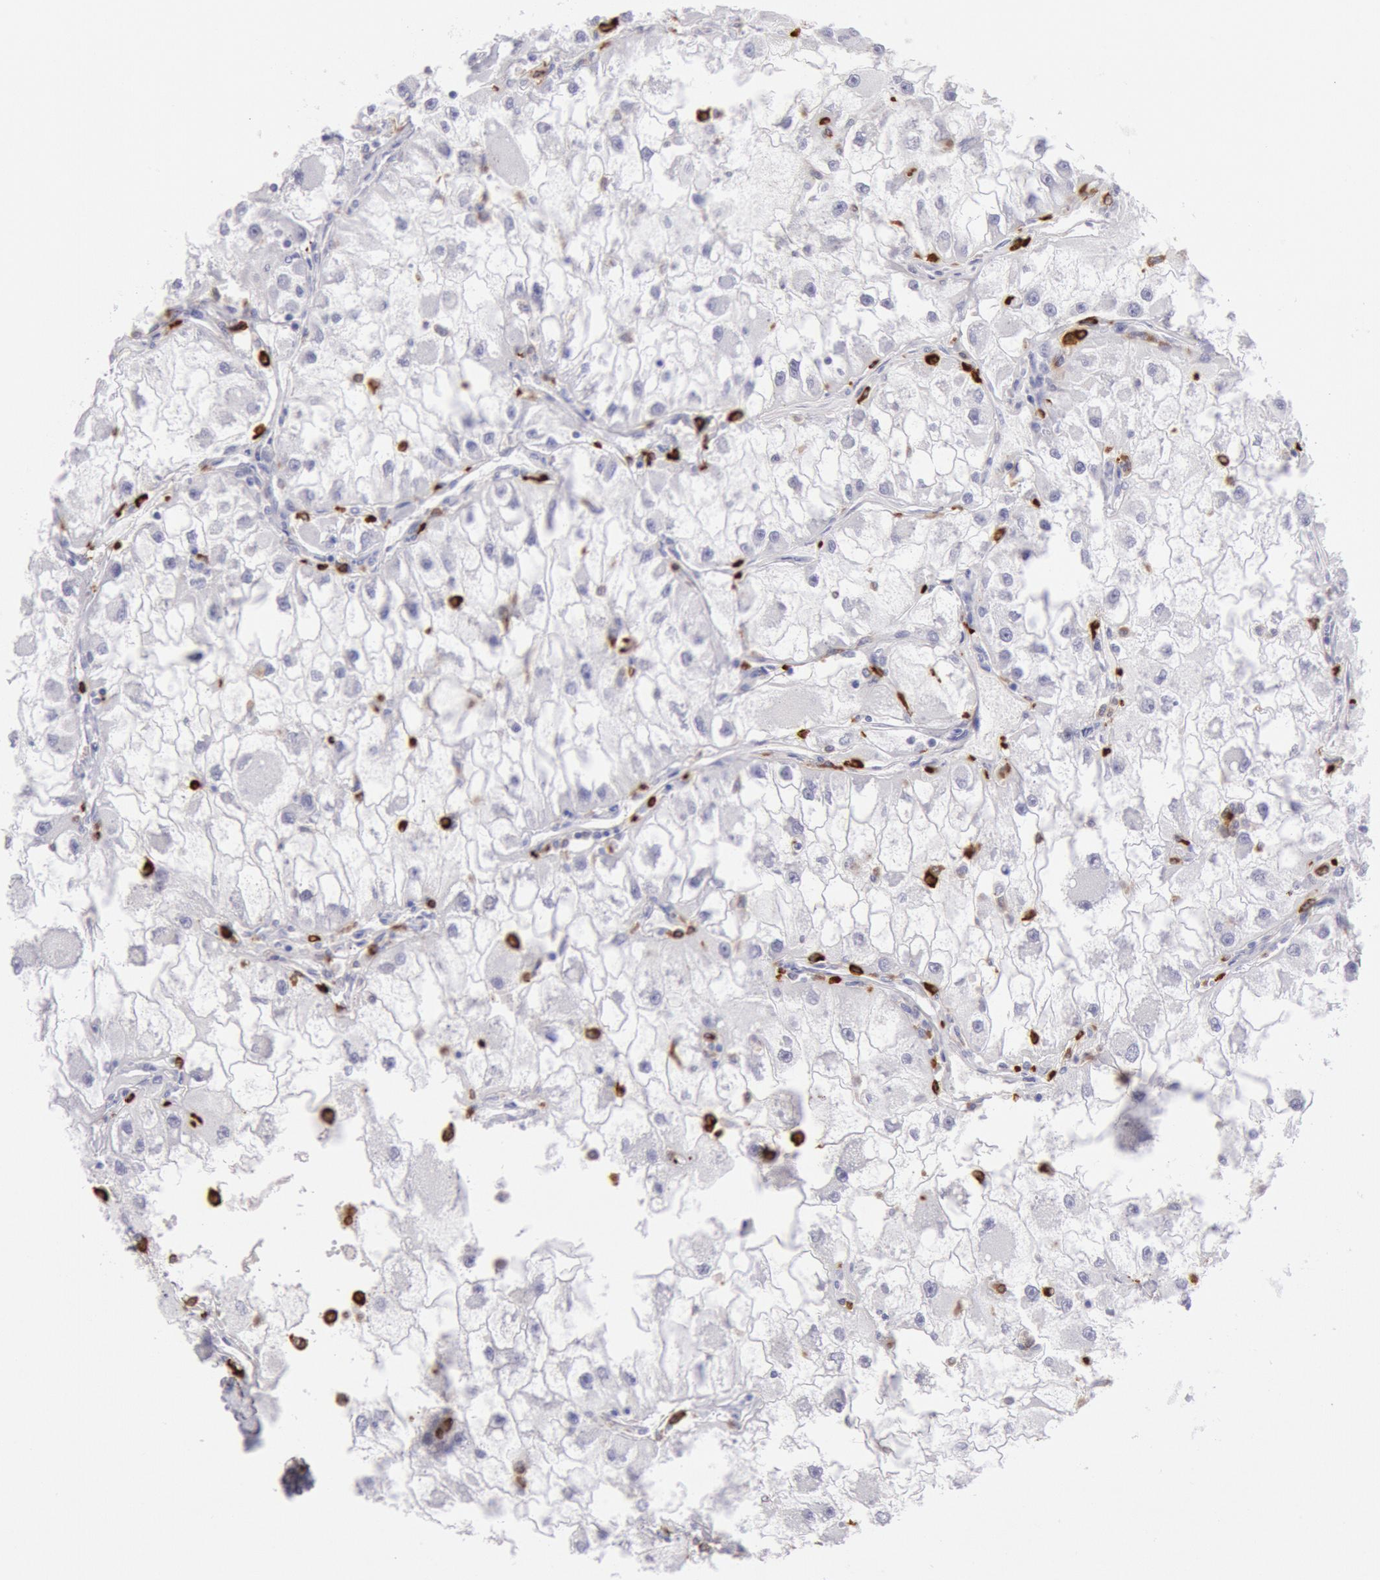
{"staining": {"intensity": "negative", "quantity": "none", "location": "none"}, "tissue": "renal cancer", "cell_type": "Tumor cells", "image_type": "cancer", "snomed": [{"axis": "morphology", "description": "Adenocarcinoma, NOS"}, {"axis": "topography", "description": "Kidney"}], "caption": "IHC image of renal cancer (adenocarcinoma) stained for a protein (brown), which demonstrates no staining in tumor cells. (Stains: DAB (3,3'-diaminobenzidine) immunohistochemistry (IHC) with hematoxylin counter stain, Microscopy: brightfield microscopy at high magnification).", "gene": "FCN1", "patient": {"sex": "female", "age": 73}}